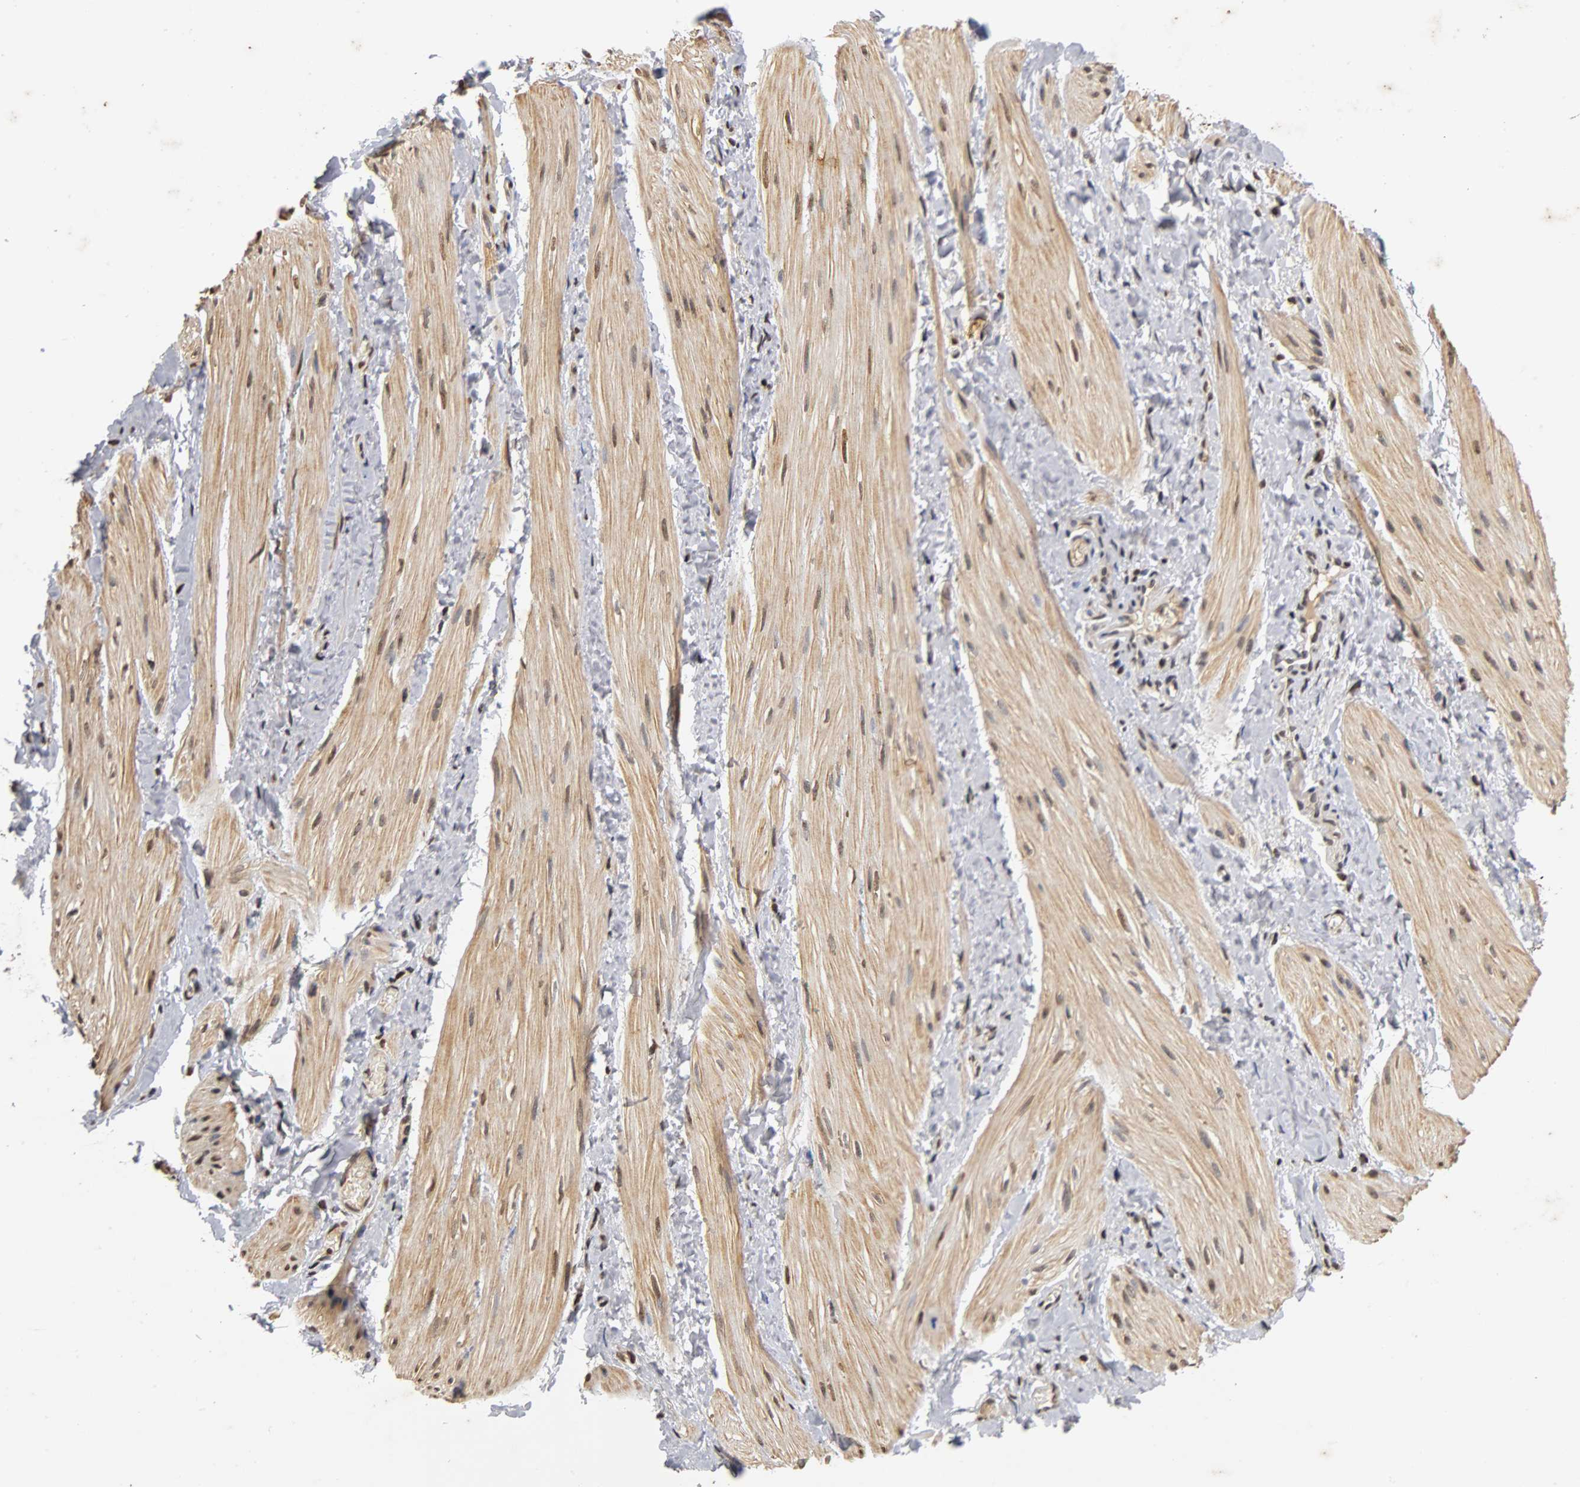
{"staining": {"intensity": "weak", "quantity": "25%-75%", "location": "cytoplasmic/membranous,nuclear"}, "tissue": "smooth muscle", "cell_type": "Smooth muscle cells", "image_type": "normal", "snomed": [{"axis": "morphology", "description": "Normal tissue, NOS"}, {"axis": "topography", "description": "Smooth muscle"}], "caption": "Immunohistochemistry of normal smooth muscle exhibits low levels of weak cytoplasmic/membranous,nuclear expression in about 25%-75% of smooth muscle cells.", "gene": "ERCC2", "patient": {"sex": "male", "age": 16}}